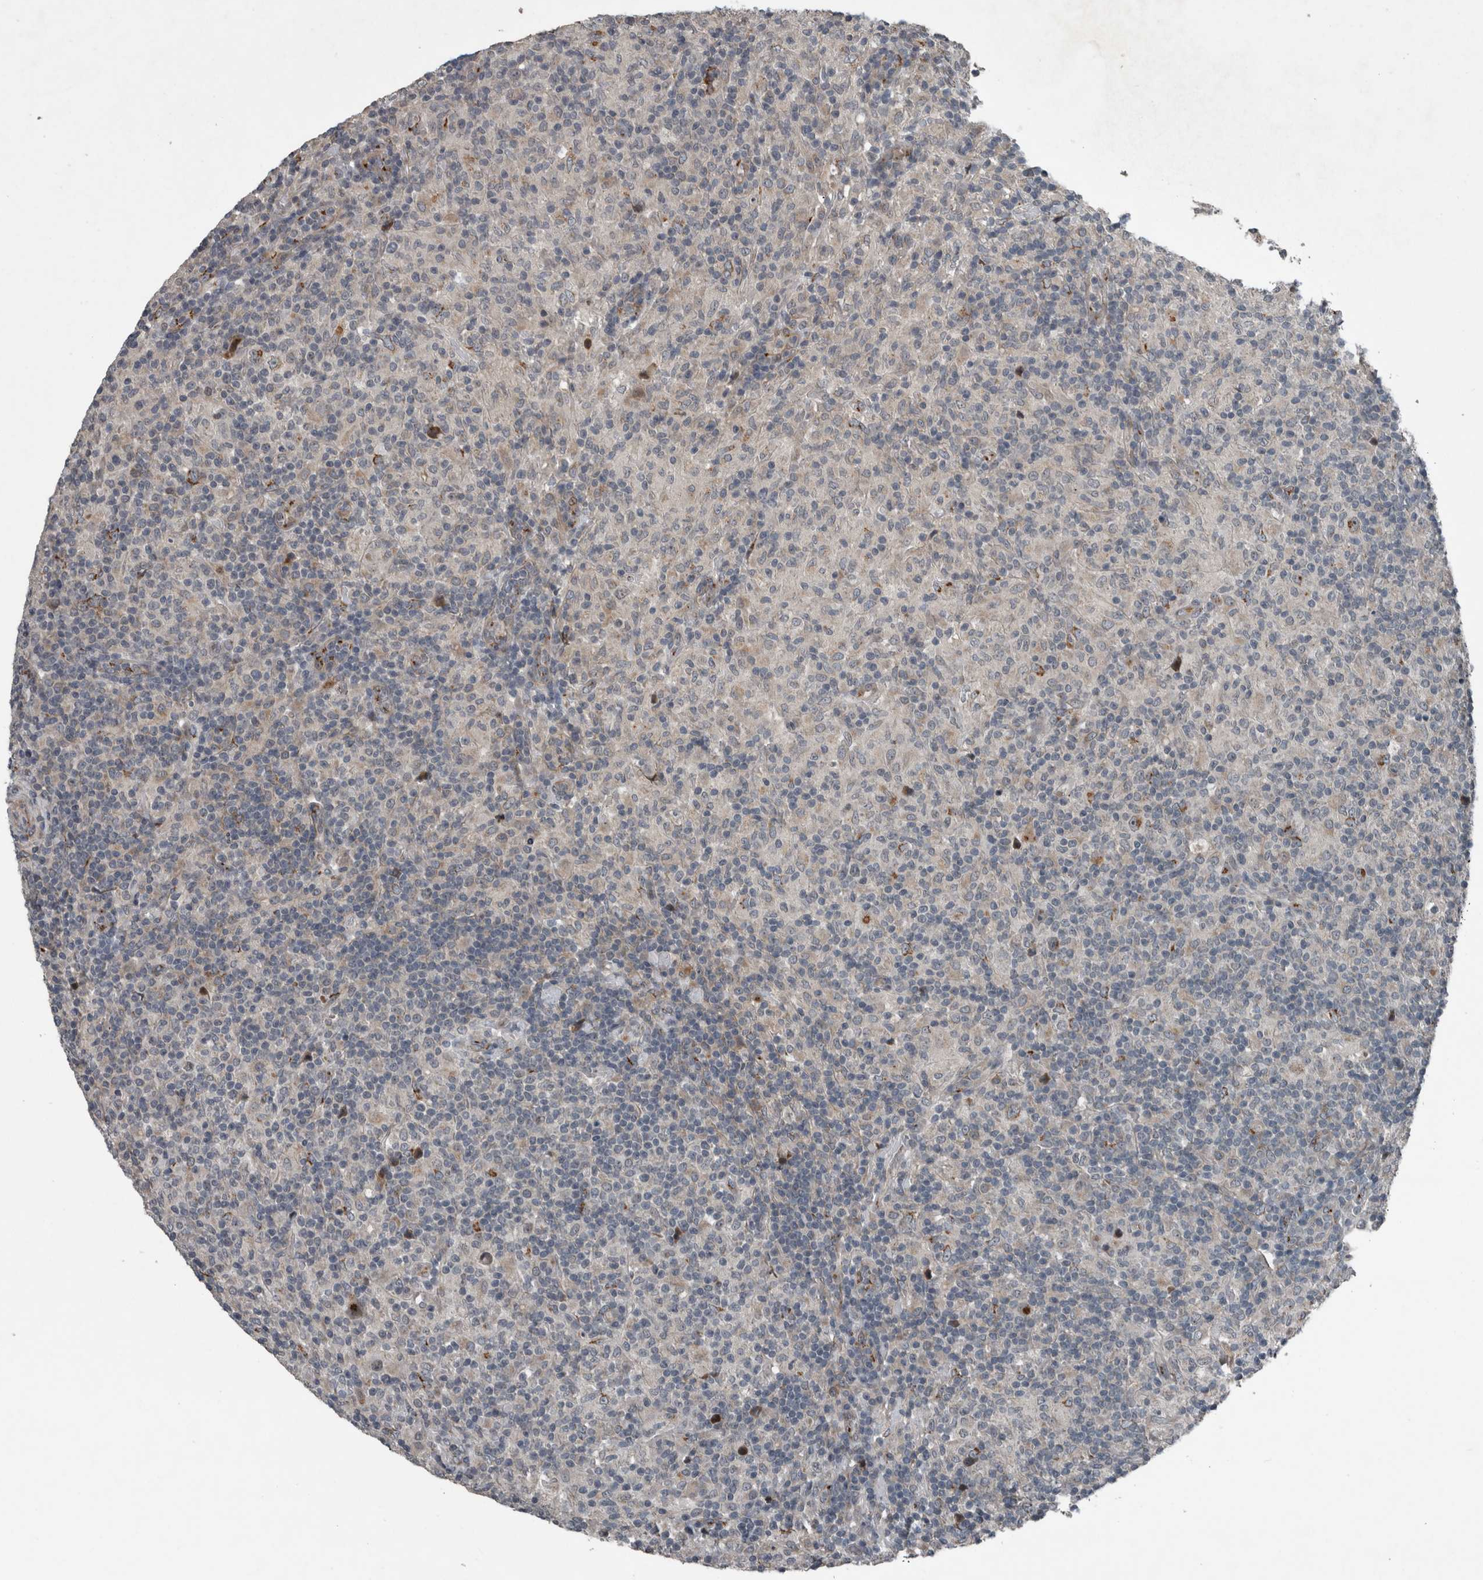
{"staining": {"intensity": "moderate", "quantity": "25%-75%", "location": "cytoplasmic/membranous"}, "tissue": "lymphoma", "cell_type": "Tumor cells", "image_type": "cancer", "snomed": [{"axis": "morphology", "description": "Hodgkin's disease, NOS"}, {"axis": "topography", "description": "Lymph node"}], "caption": "Lymphoma tissue reveals moderate cytoplasmic/membranous staining in about 25%-75% of tumor cells", "gene": "ZNF345", "patient": {"sex": "male", "age": 70}}